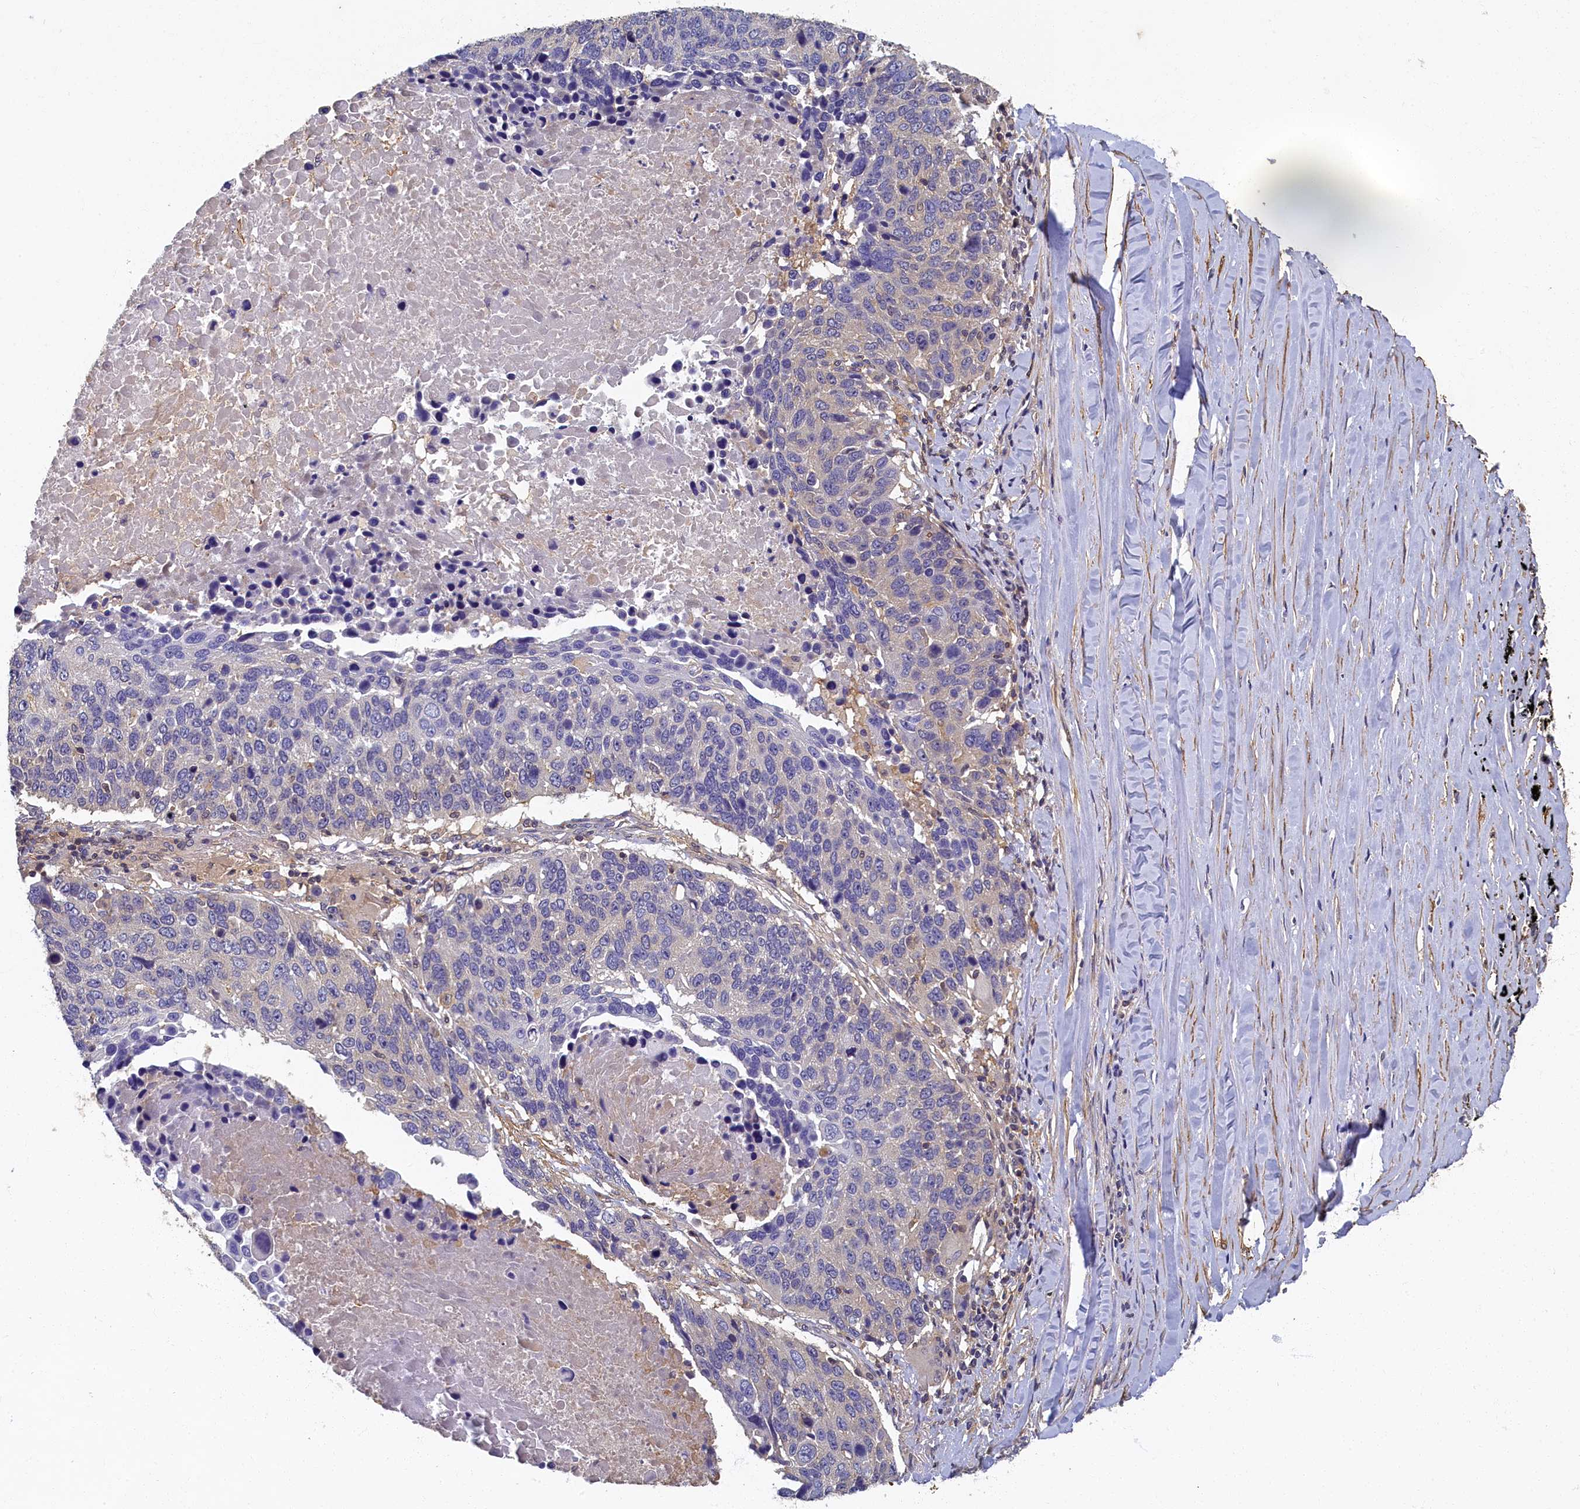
{"staining": {"intensity": "negative", "quantity": "none", "location": "none"}, "tissue": "lung cancer", "cell_type": "Tumor cells", "image_type": "cancer", "snomed": [{"axis": "morphology", "description": "Normal tissue, NOS"}, {"axis": "morphology", "description": "Squamous cell carcinoma, NOS"}, {"axis": "topography", "description": "Lymph node"}, {"axis": "topography", "description": "Lung"}], "caption": "DAB (3,3'-diaminobenzidine) immunohistochemical staining of lung cancer displays no significant expression in tumor cells.", "gene": "TBCB", "patient": {"sex": "male", "age": 66}}